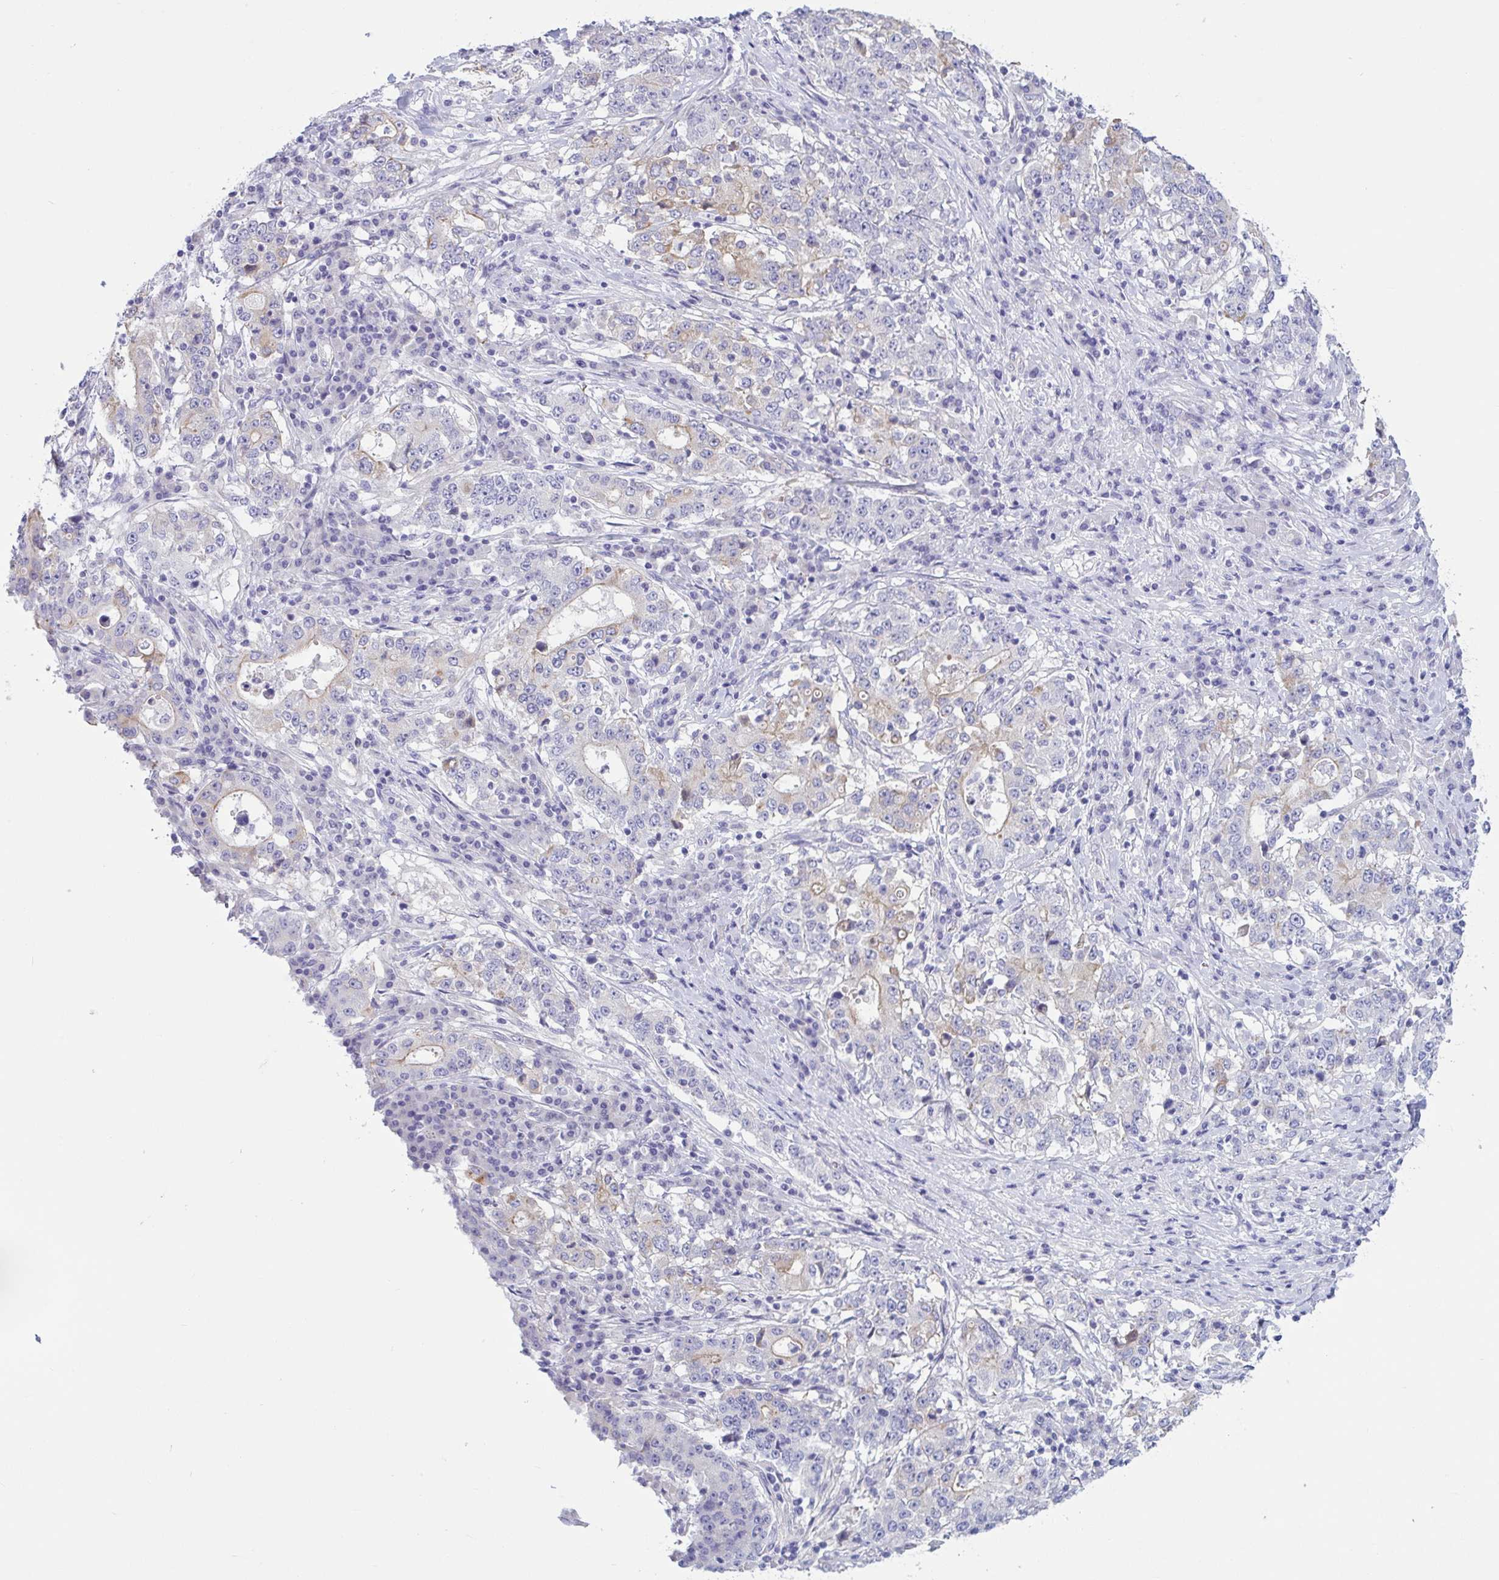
{"staining": {"intensity": "weak", "quantity": "<25%", "location": "cytoplasmic/membranous"}, "tissue": "stomach cancer", "cell_type": "Tumor cells", "image_type": "cancer", "snomed": [{"axis": "morphology", "description": "Adenocarcinoma, NOS"}, {"axis": "topography", "description": "Stomach"}], "caption": "Immunohistochemical staining of human stomach adenocarcinoma exhibits no significant expression in tumor cells.", "gene": "TNNI2", "patient": {"sex": "male", "age": 59}}